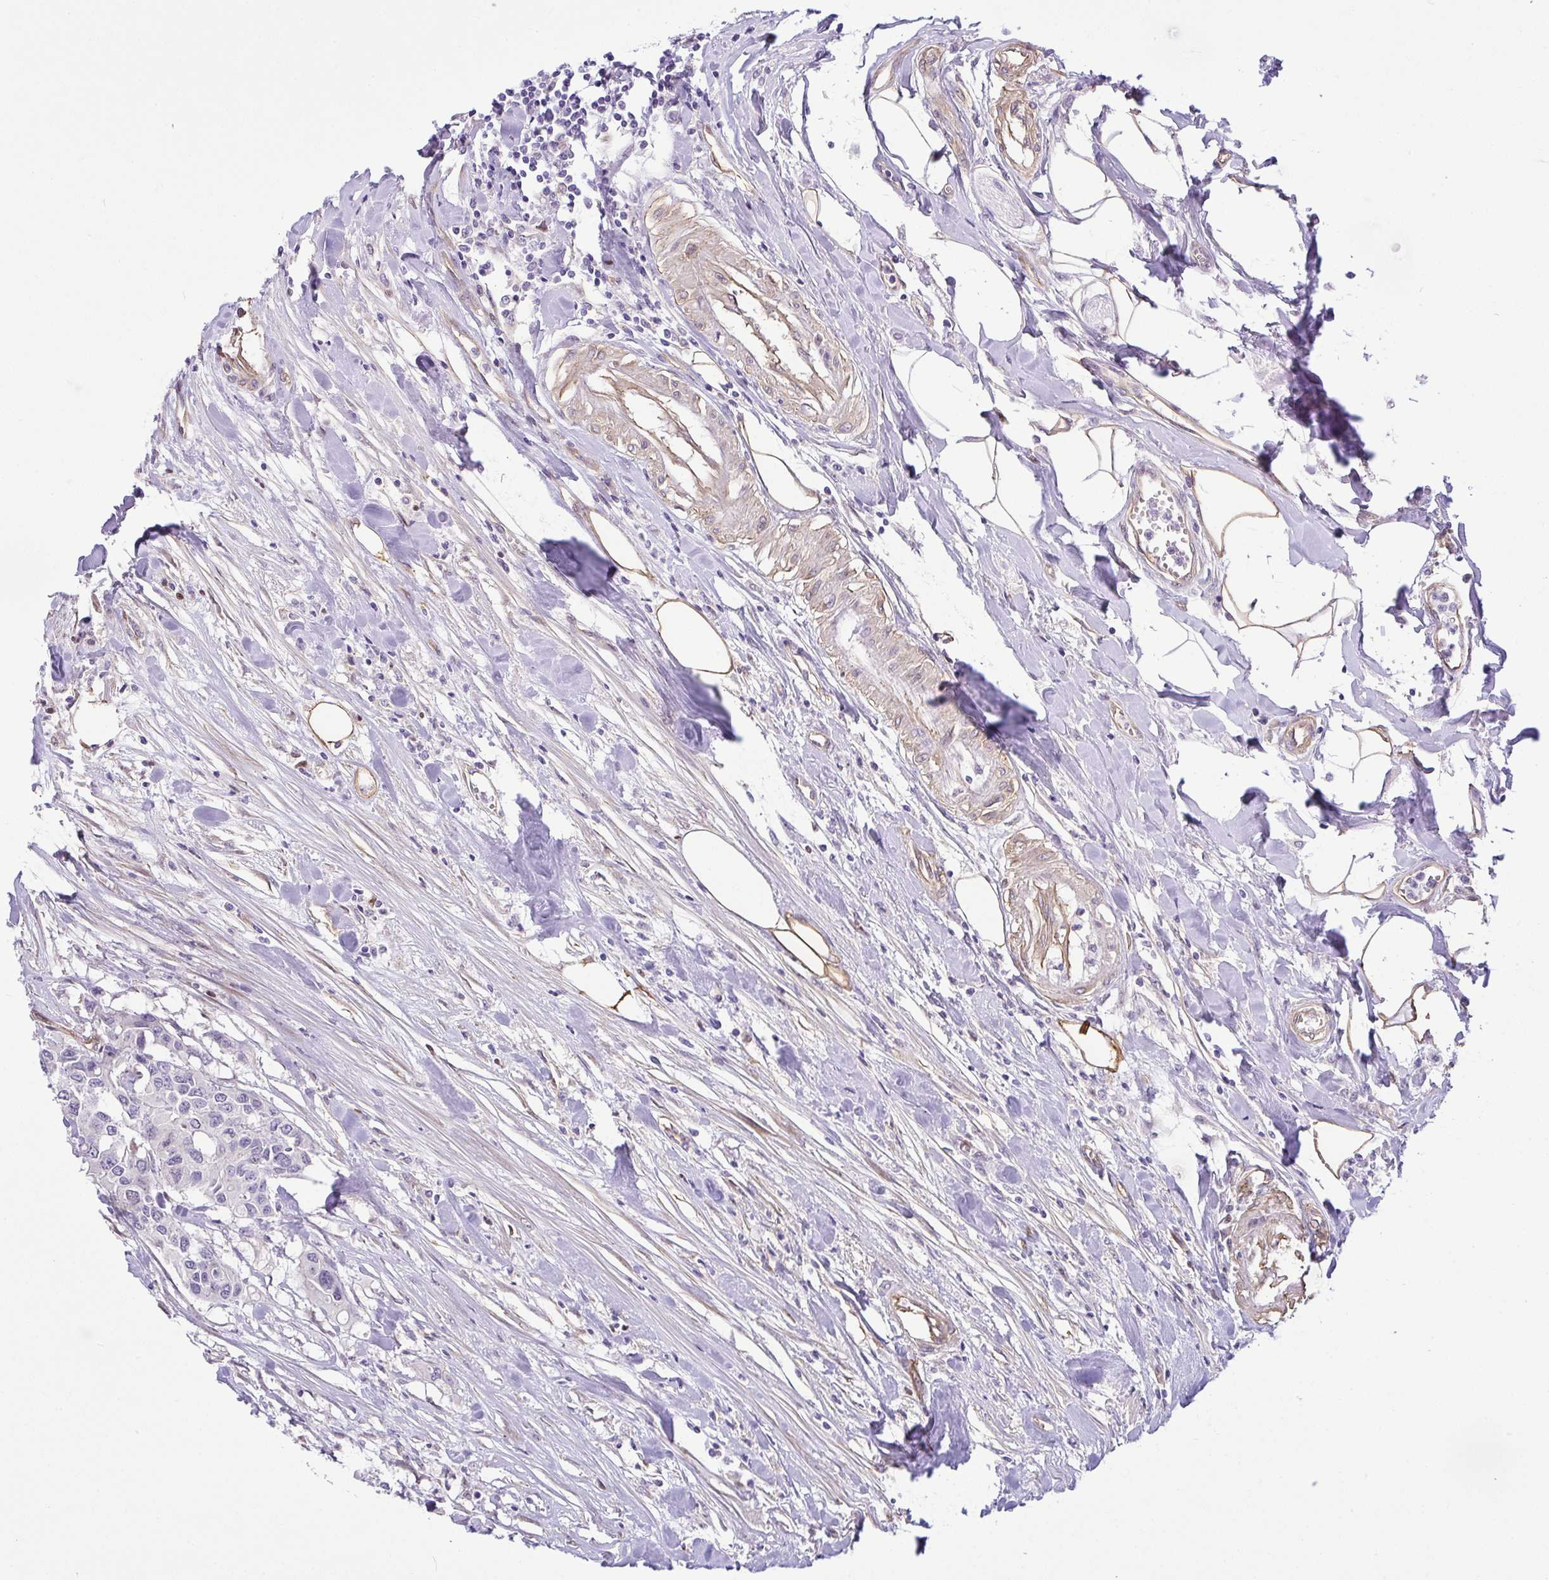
{"staining": {"intensity": "negative", "quantity": "none", "location": "none"}, "tissue": "colorectal cancer", "cell_type": "Tumor cells", "image_type": "cancer", "snomed": [{"axis": "morphology", "description": "Adenocarcinoma, NOS"}, {"axis": "topography", "description": "Colon"}], "caption": "High magnification brightfield microscopy of colorectal cancer (adenocarcinoma) stained with DAB (3,3'-diaminobenzidine) (brown) and counterstained with hematoxylin (blue): tumor cells show no significant staining.", "gene": "RSKR", "patient": {"sex": "male", "age": 77}}